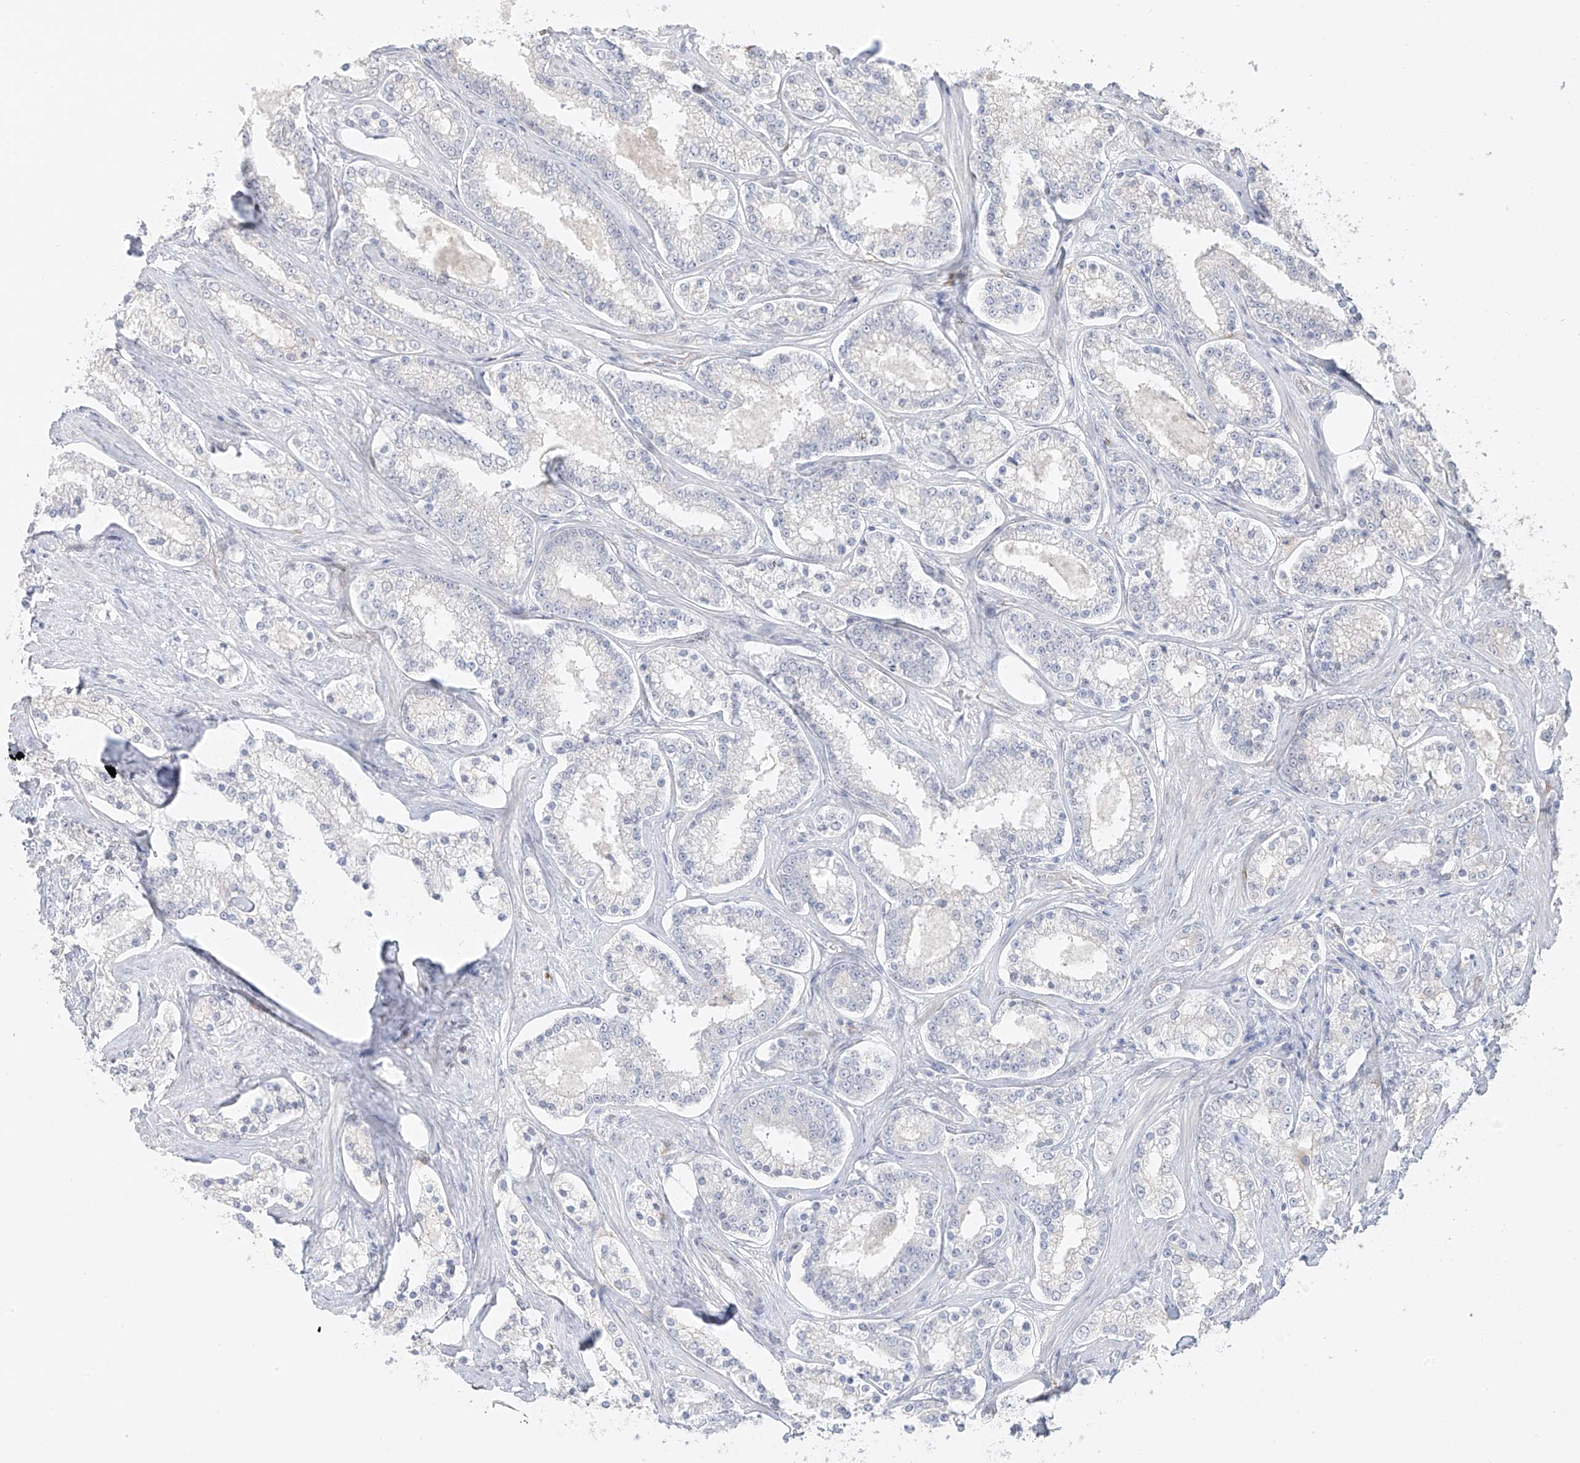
{"staining": {"intensity": "negative", "quantity": "none", "location": "none"}, "tissue": "prostate cancer", "cell_type": "Tumor cells", "image_type": "cancer", "snomed": [{"axis": "morphology", "description": "Normal tissue, NOS"}, {"axis": "morphology", "description": "Adenocarcinoma, High grade"}, {"axis": "topography", "description": "Prostate"}], "caption": "An immunohistochemistry histopathology image of adenocarcinoma (high-grade) (prostate) is shown. There is no staining in tumor cells of adenocarcinoma (high-grade) (prostate).", "gene": "DCDC2", "patient": {"sex": "male", "age": 83}}